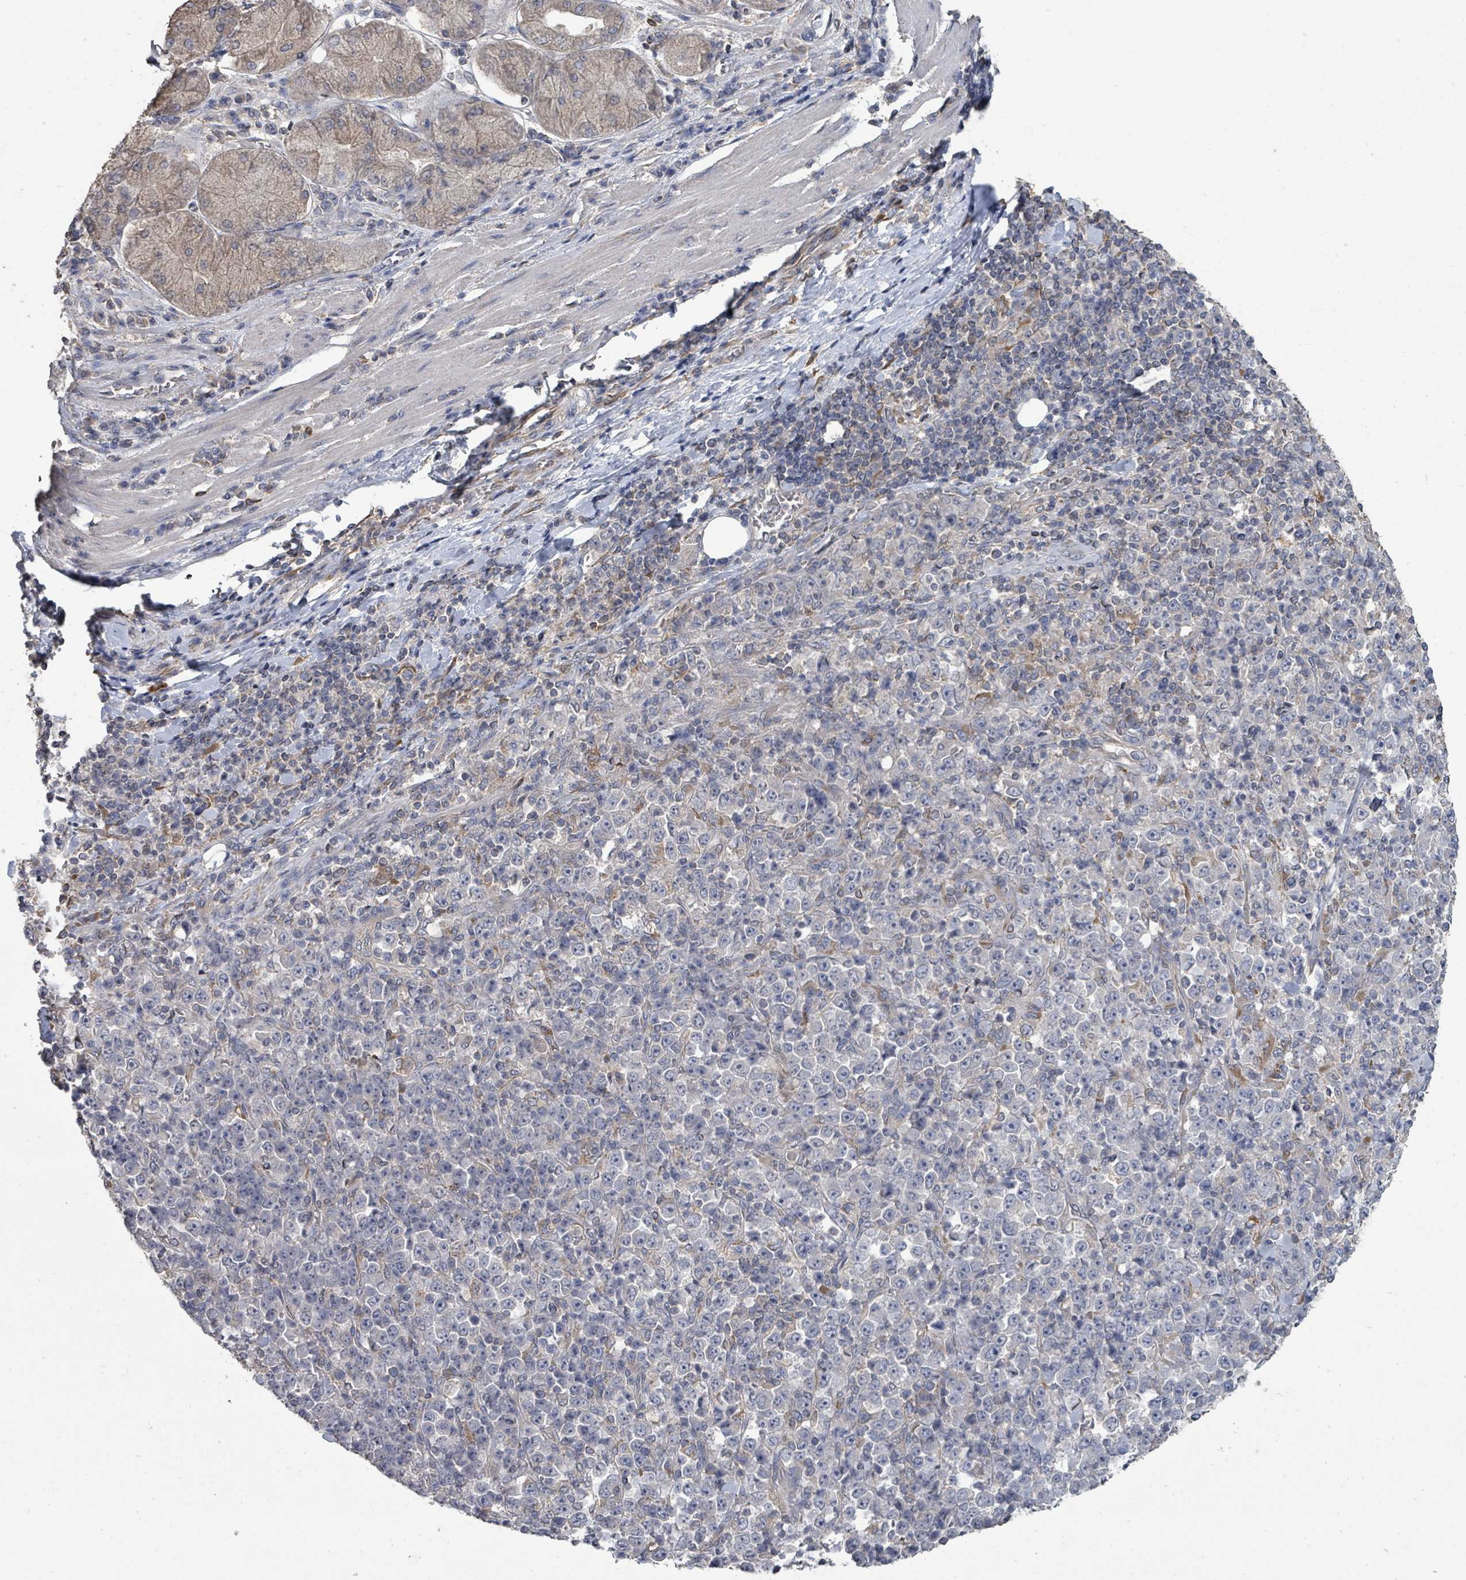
{"staining": {"intensity": "negative", "quantity": "none", "location": "none"}, "tissue": "stomach cancer", "cell_type": "Tumor cells", "image_type": "cancer", "snomed": [{"axis": "morphology", "description": "Normal tissue, NOS"}, {"axis": "morphology", "description": "Adenocarcinoma, NOS"}, {"axis": "topography", "description": "Stomach, upper"}, {"axis": "topography", "description": "Stomach"}], "caption": "Tumor cells are negative for protein expression in human adenocarcinoma (stomach).", "gene": "SLC9A7", "patient": {"sex": "male", "age": 59}}